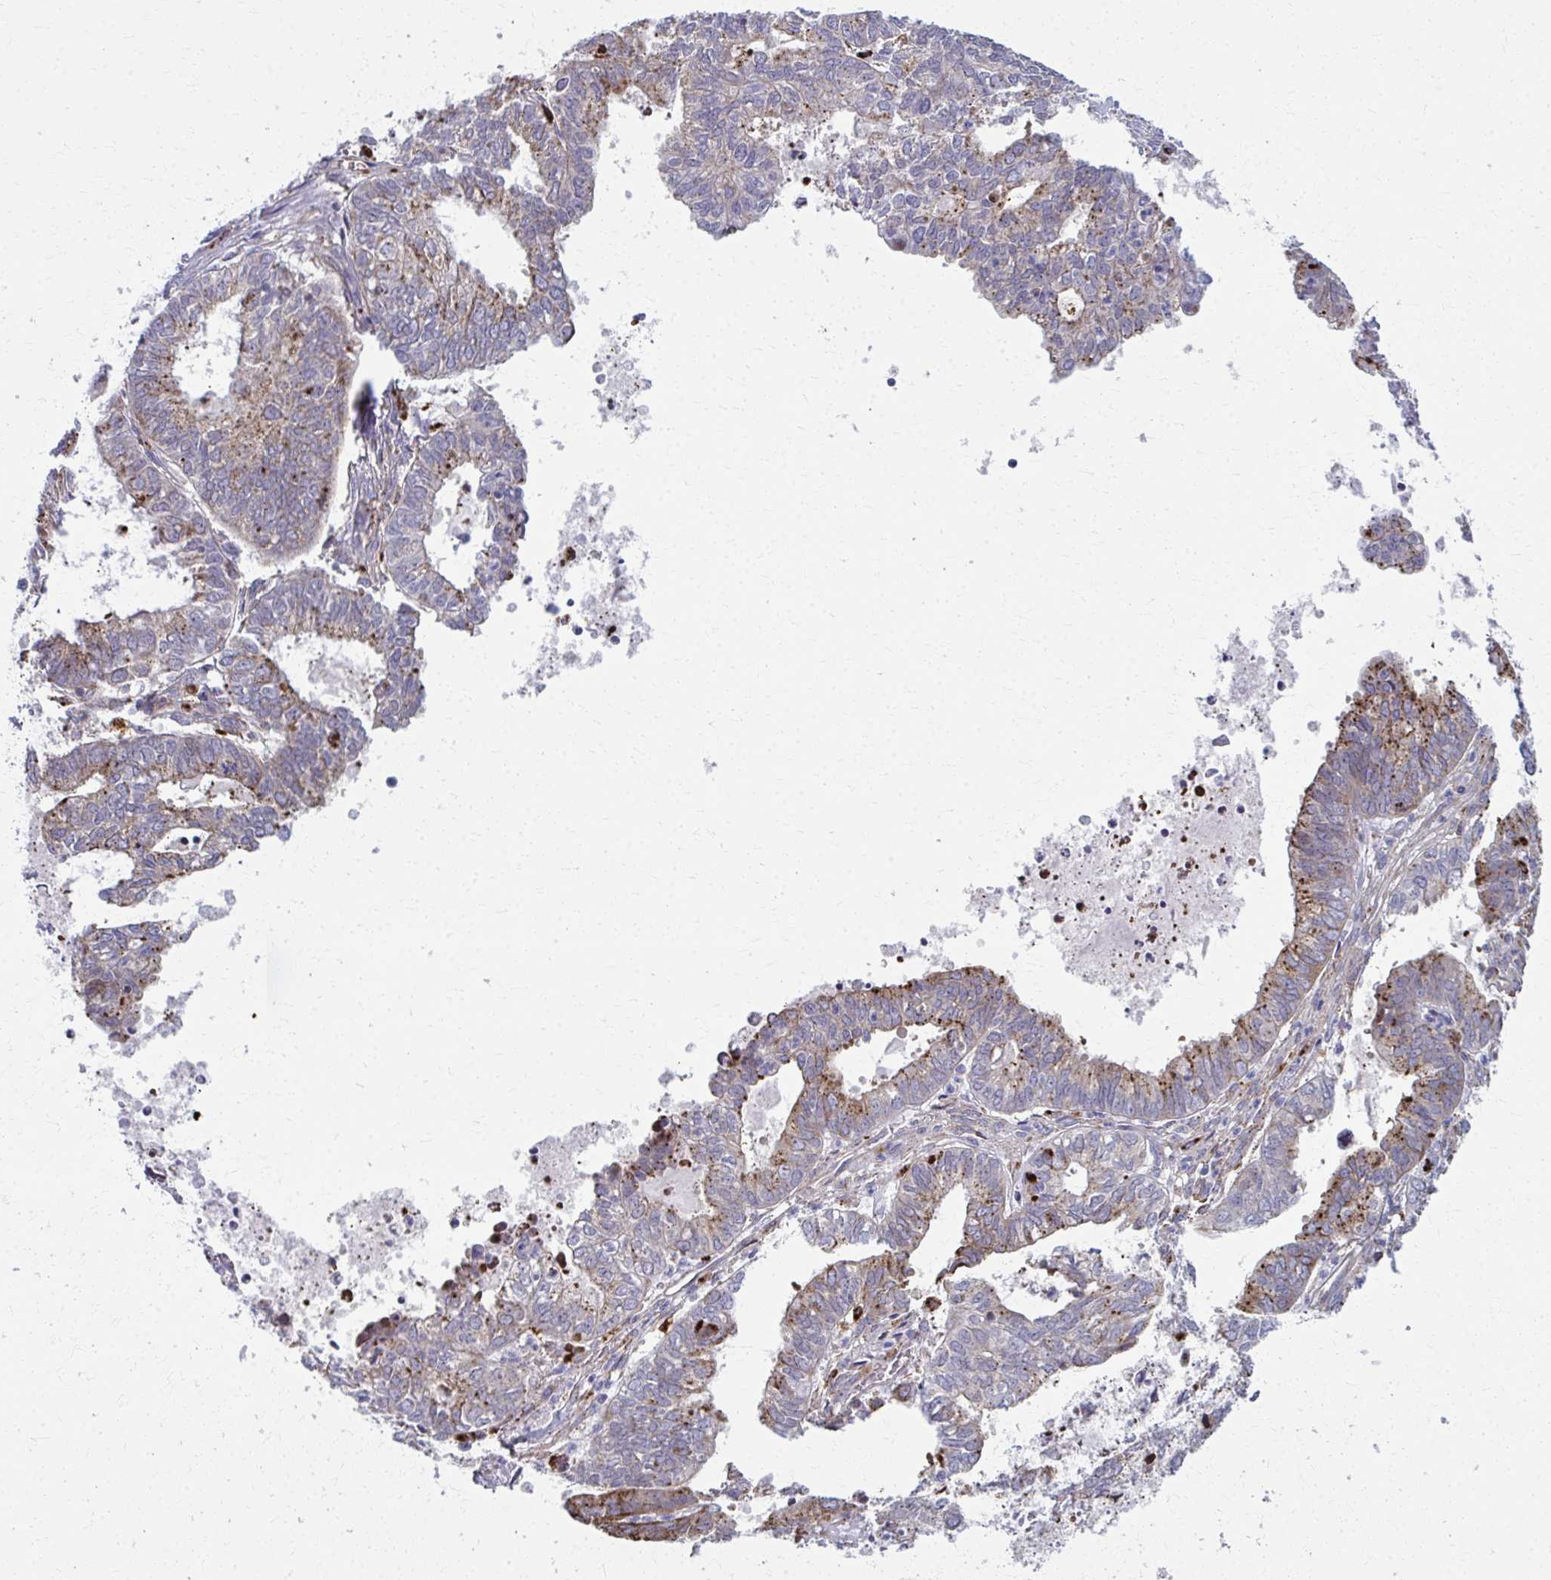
{"staining": {"intensity": "moderate", "quantity": ">75%", "location": "cytoplasmic/membranous"}, "tissue": "ovarian cancer", "cell_type": "Tumor cells", "image_type": "cancer", "snomed": [{"axis": "morphology", "description": "Carcinoma, endometroid"}, {"axis": "topography", "description": "Ovary"}], "caption": "The histopathology image exhibits immunohistochemical staining of ovarian endometroid carcinoma. There is moderate cytoplasmic/membranous expression is seen in approximately >75% of tumor cells. The staining was performed using DAB (3,3'-diaminobenzidine) to visualize the protein expression in brown, while the nuclei were stained in blue with hematoxylin (Magnification: 20x).", "gene": "LRRC4B", "patient": {"sex": "female", "age": 64}}